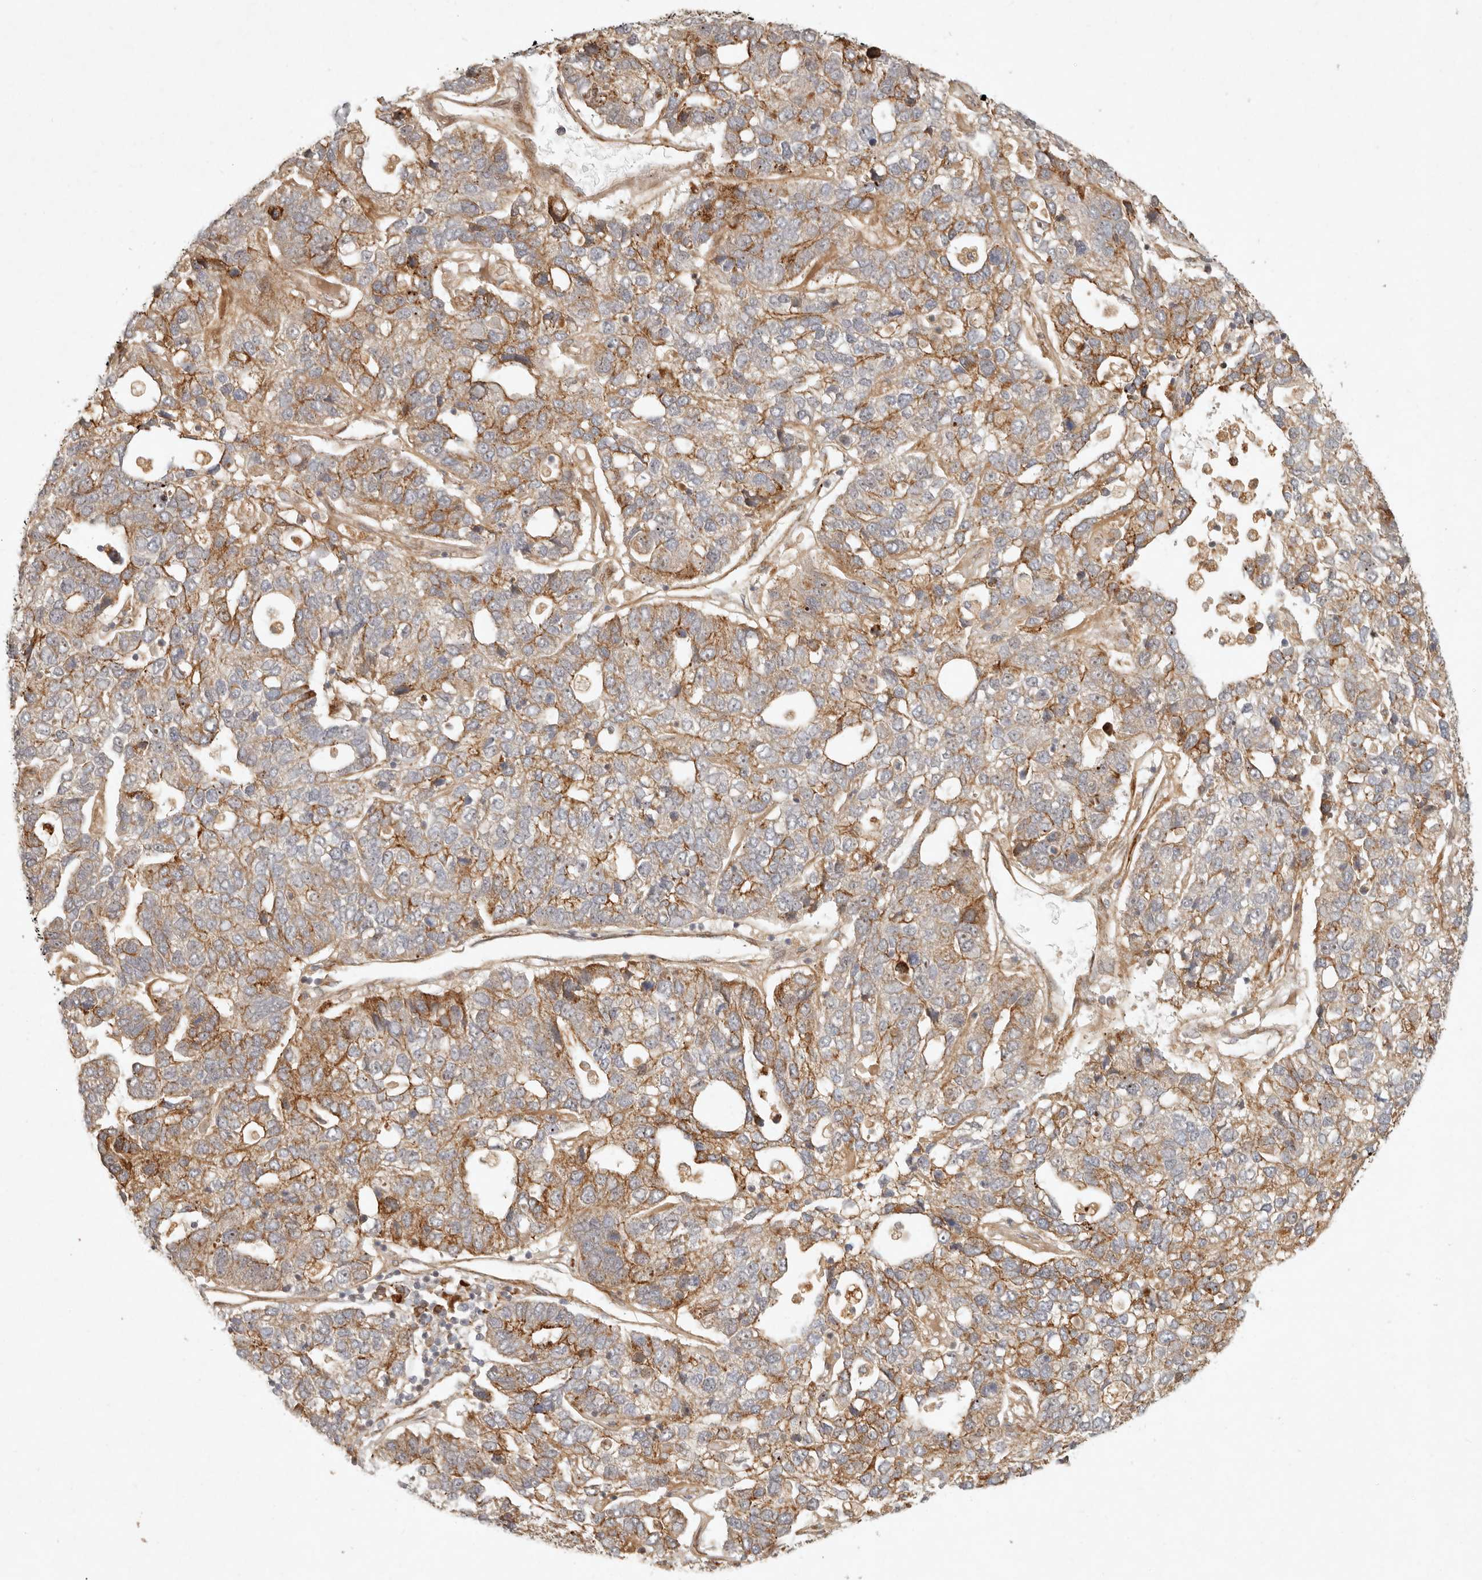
{"staining": {"intensity": "moderate", "quantity": "25%-75%", "location": "cytoplasmic/membranous"}, "tissue": "pancreatic cancer", "cell_type": "Tumor cells", "image_type": "cancer", "snomed": [{"axis": "morphology", "description": "Adenocarcinoma, NOS"}, {"axis": "topography", "description": "Pancreas"}], "caption": "IHC (DAB) staining of human pancreatic adenocarcinoma reveals moderate cytoplasmic/membranous protein expression in approximately 25%-75% of tumor cells.", "gene": "KLHL38", "patient": {"sex": "female", "age": 61}}